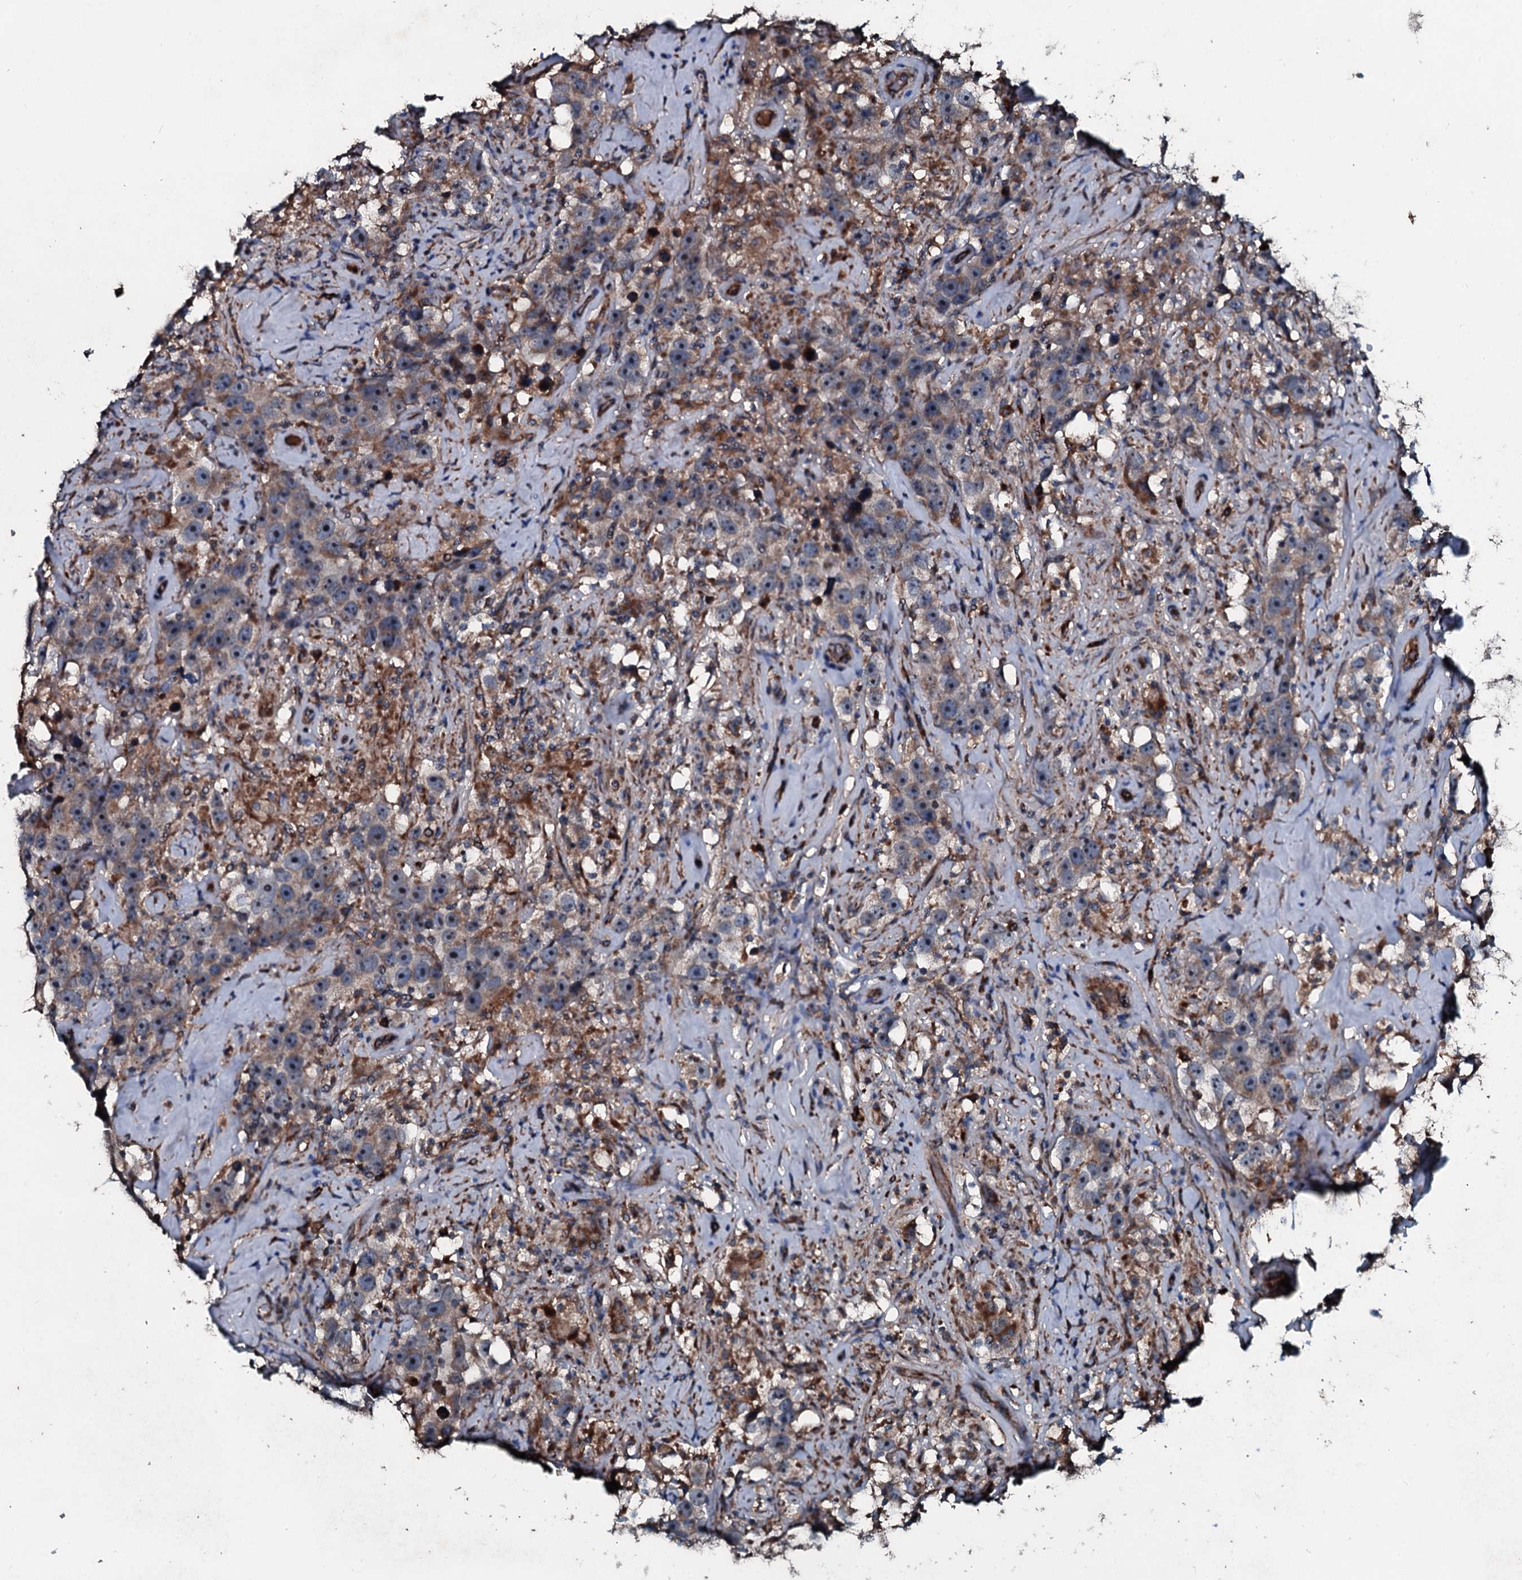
{"staining": {"intensity": "weak", "quantity": "25%-75%", "location": "cytoplasmic/membranous"}, "tissue": "testis cancer", "cell_type": "Tumor cells", "image_type": "cancer", "snomed": [{"axis": "morphology", "description": "Seminoma, NOS"}, {"axis": "topography", "description": "Testis"}], "caption": "IHC of testis cancer reveals low levels of weak cytoplasmic/membranous staining in approximately 25%-75% of tumor cells.", "gene": "ACSS3", "patient": {"sex": "male", "age": 49}}